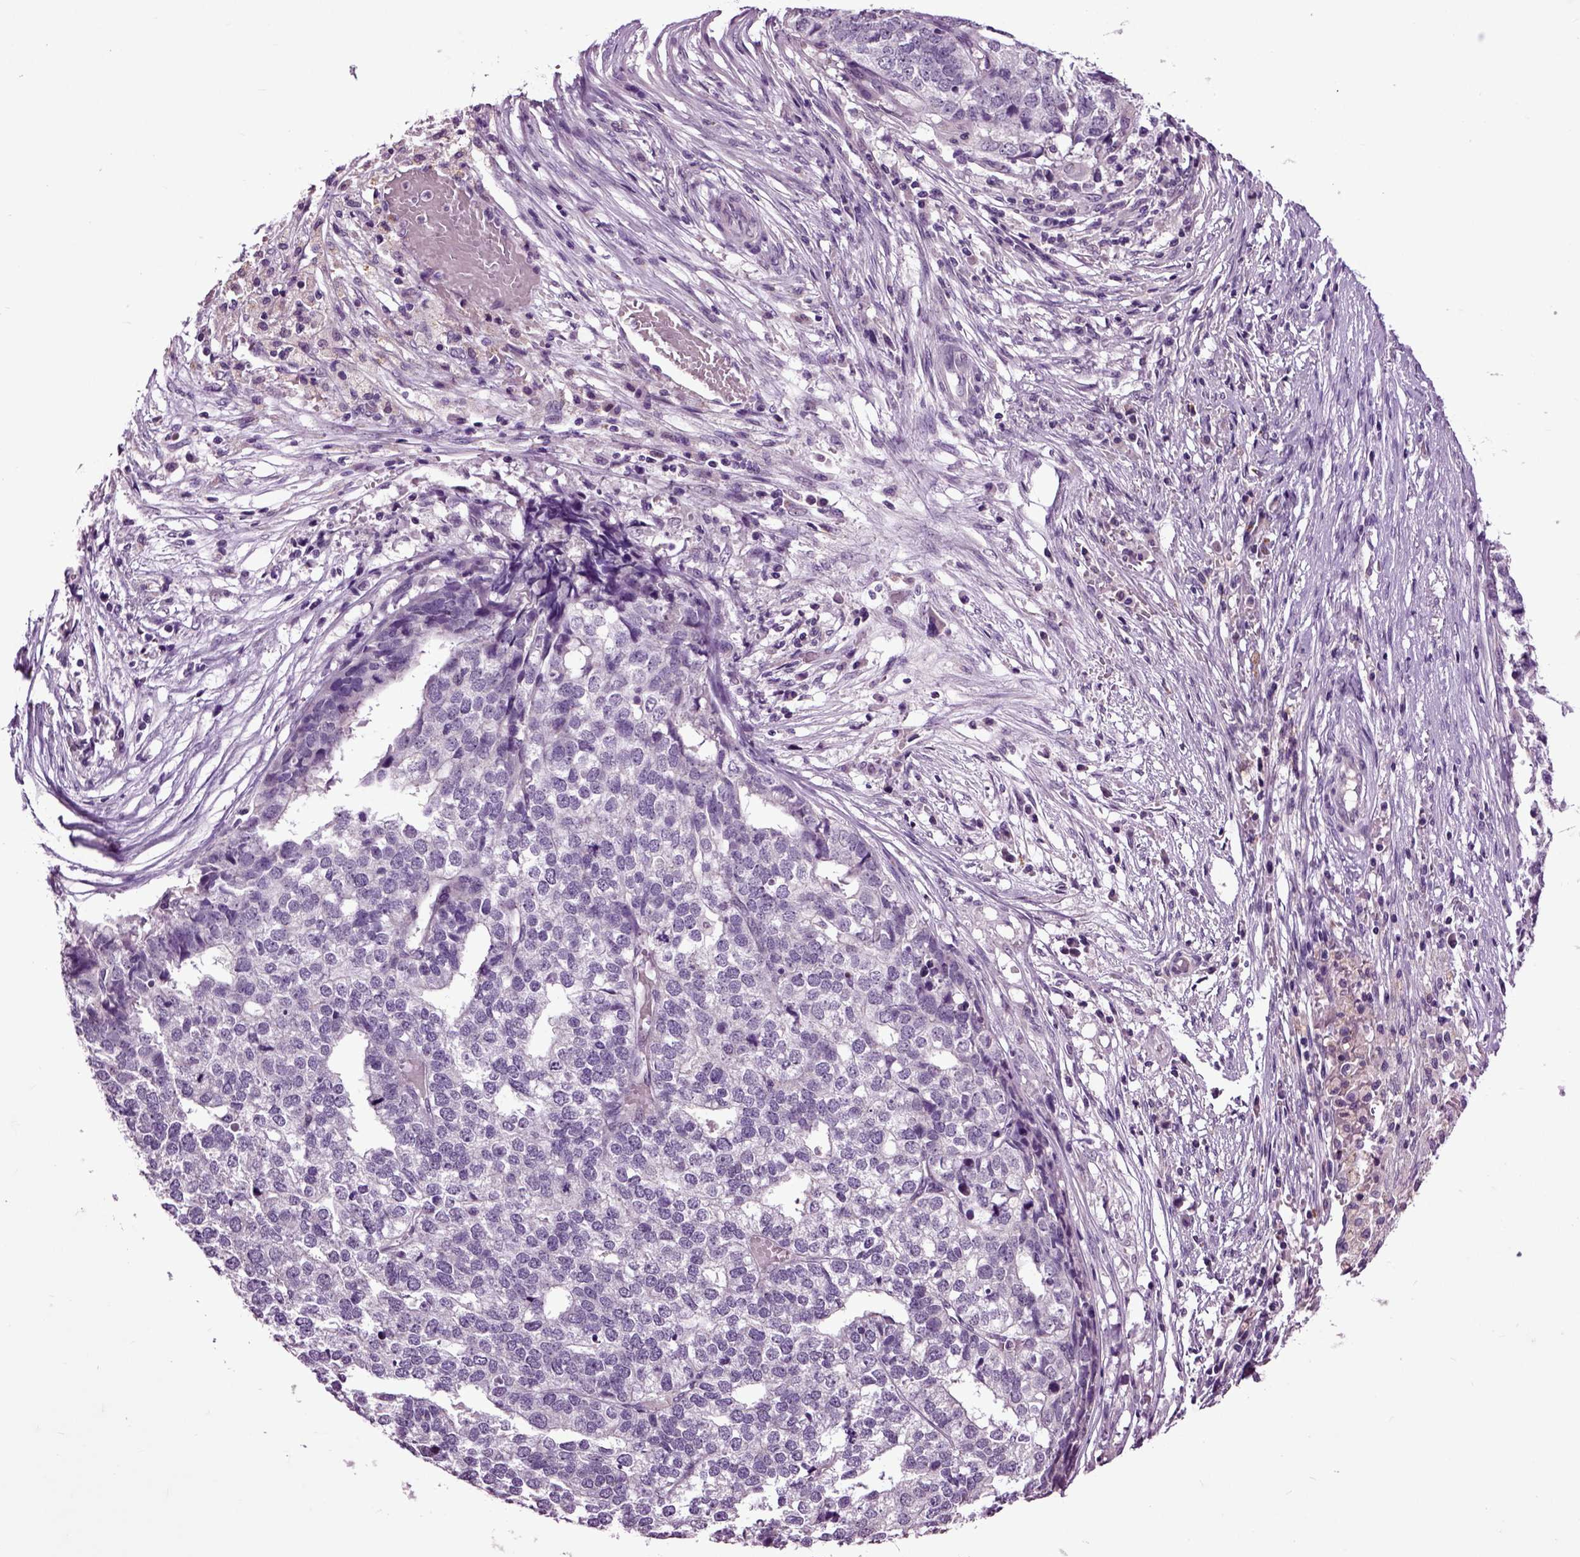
{"staining": {"intensity": "negative", "quantity": "none", "location": "none"}, "tissue": "stomach cancer", "cell_type": "Tumor cells", "image_type": "cancer", "snomed": [{"axis": "morphology", "description": "Adenocarcinoma, NOS"}, {"axis": "topography", "description": "Stomach"}], "caption": "This is an immunohistochemistry (IHC) histopathology image of stomach cancer (adenocarcinoma). There is no positivity in tumor cells.", "gene": "CRHR1", "patient": {"sex": "male", "age": 69}}